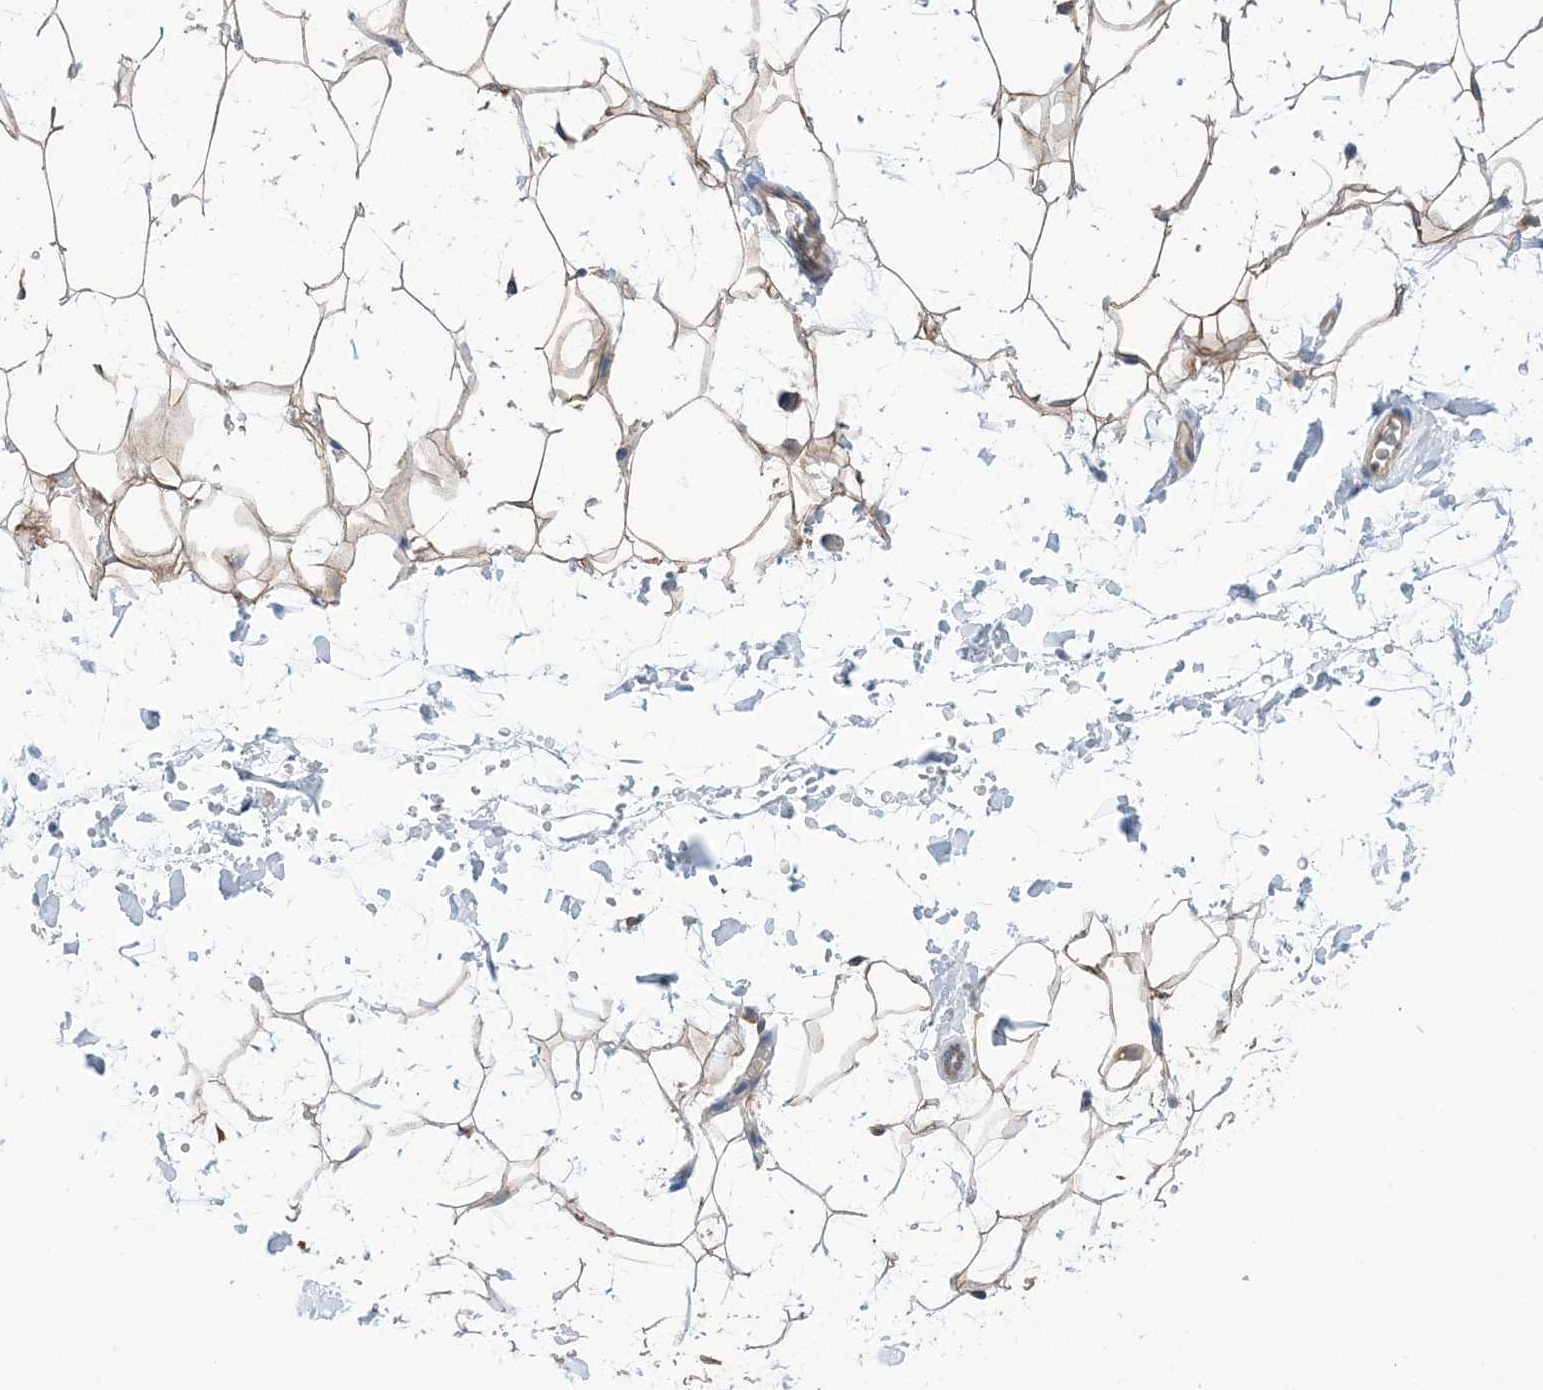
{"staining": {"intensity": "weak", "quantity": ">75%", "location": "cytoplasmic/membranous"}, "tissue": "adipose tissue", "cell_type": "Adipocytes", "image_type": "normal", "snomed": [{"axis": "morphology", "description": "Normal tissue, NOS"}, {"axis": "topography", "description": "Breast"}], "caption": "Immunohistochemistry (IHC) (DAB) staining of normal human adipose tissue reveals weak cytoplasmic/membranous protein positivity in about >75% of adipocytes. Nuclei are stained in blue.", "gene": "EHBP1", "patient": {"sex": "female", "age": 26}}